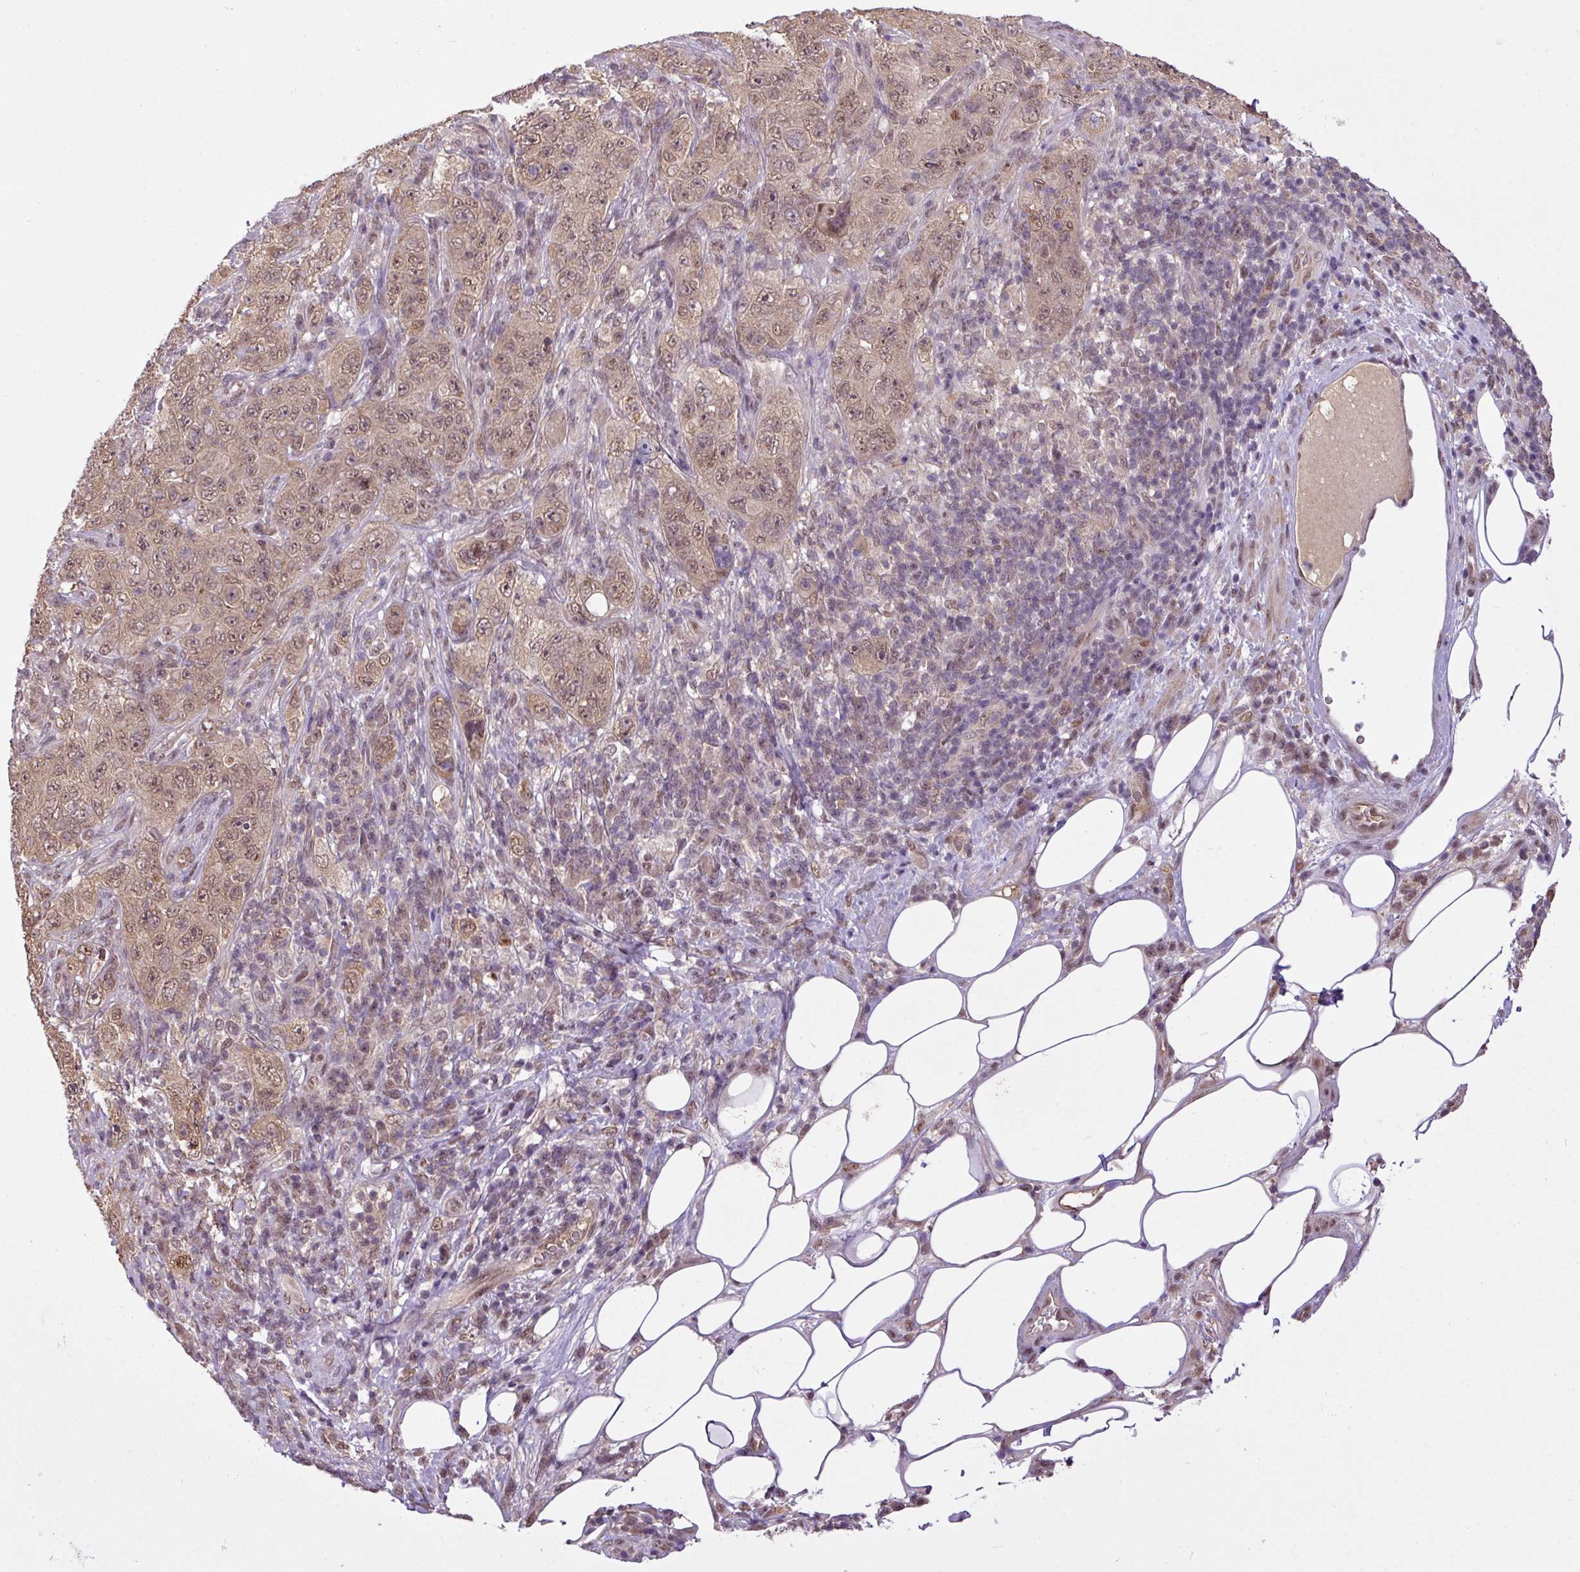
{"staining": {"intensity": "weak", "quantity": ">75%", "location": "cytoplasmic/membranous,nuclear"}, "tissue": "pancreatic cancer", "cell_type": "Tumor cells", "image_type": "cancer", "snomed": [{"axis": "morphology", "description": "Adenocarcinoma, NOS"}, {"axis": "topography", "description": "Pancreas"}], "caption": "Weak cytoplasmic/membranous and nuclear protein staining is identified in about >75% of tumor cells in pancreatic adenocarcinoma.", "gene": "MFHAS1", "patient": {"sex": "male", "age": 68}}